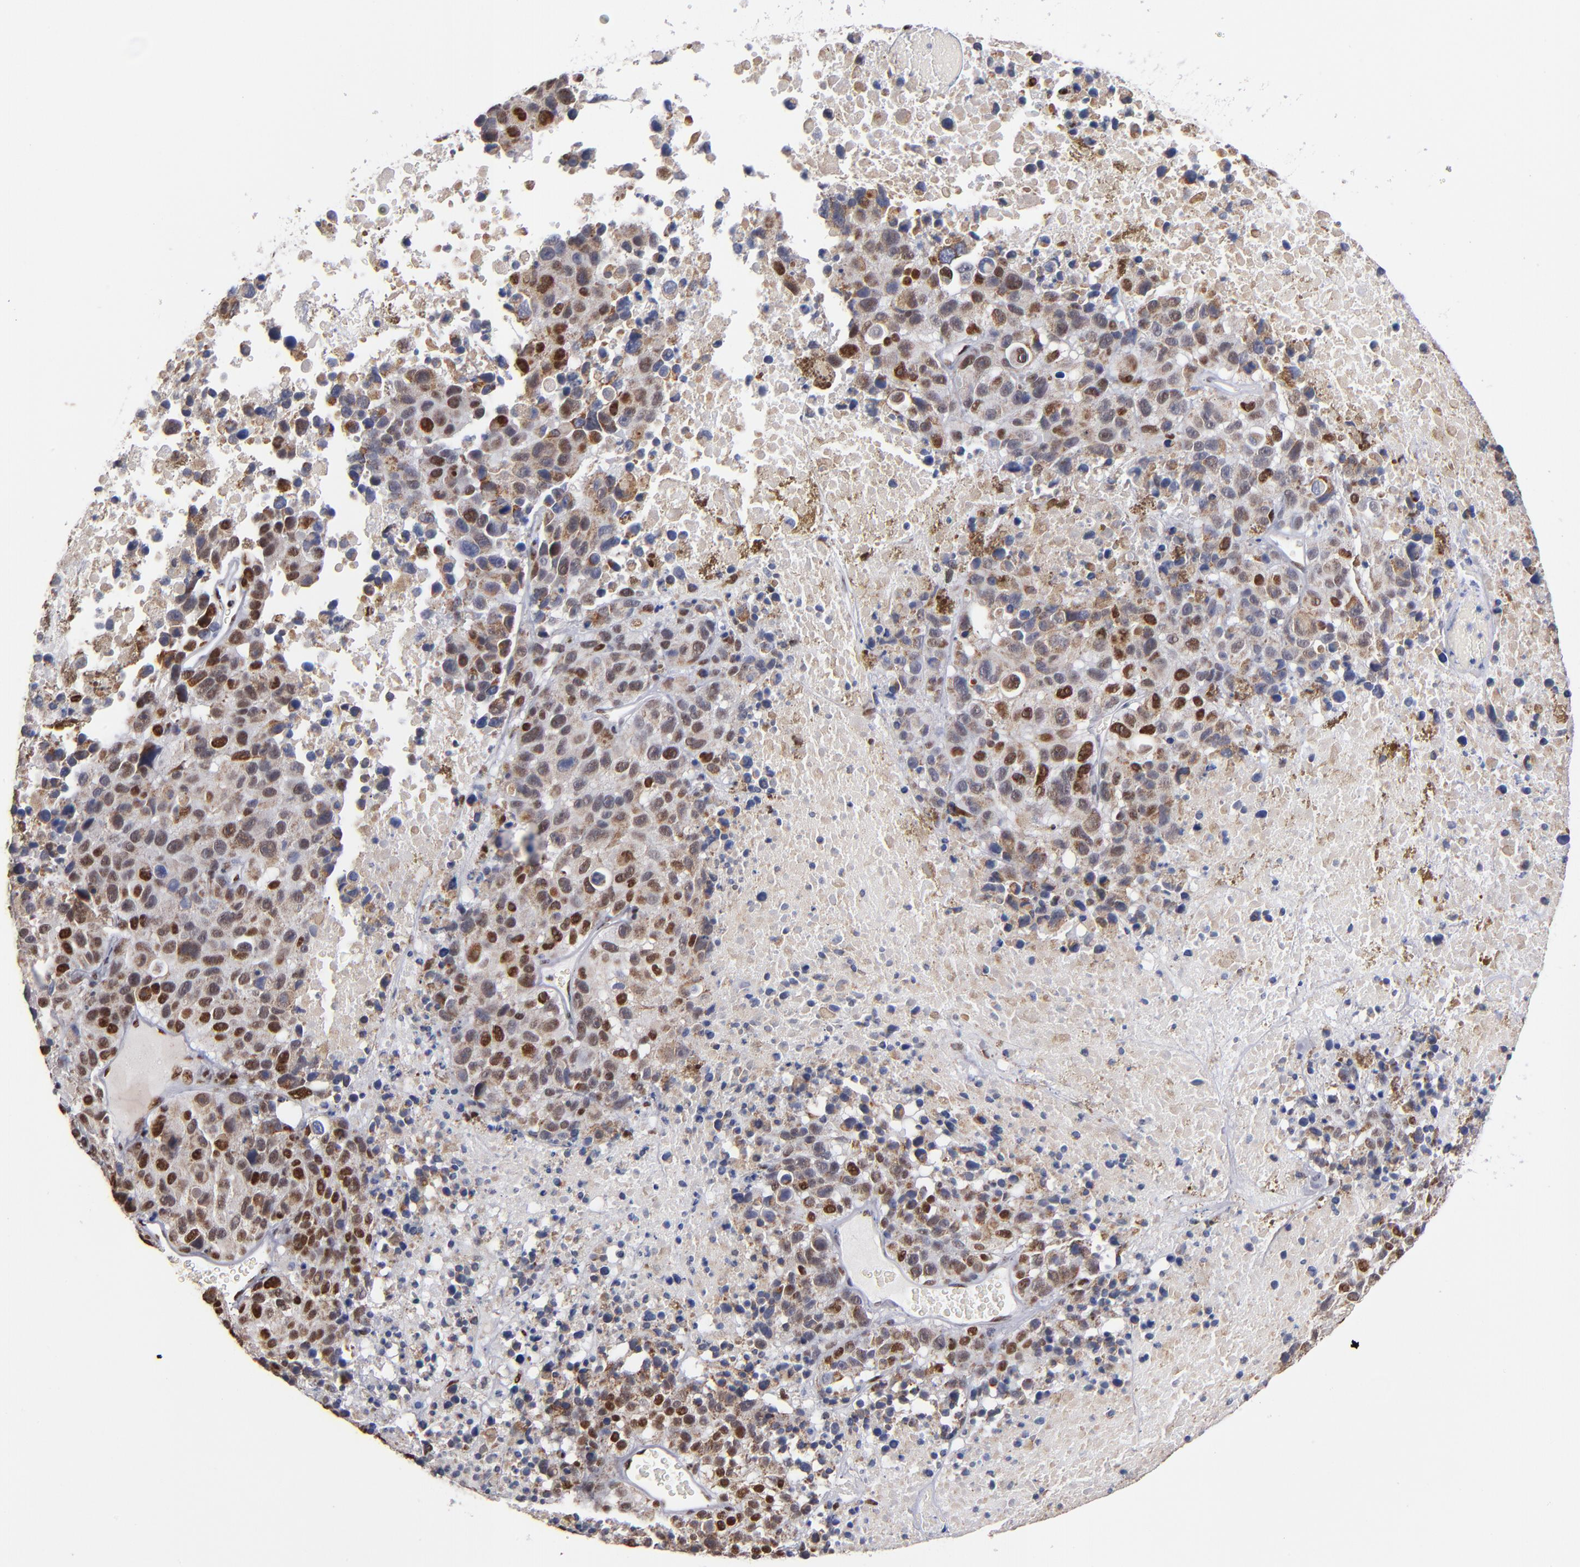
{"staining": {"intensity": "strong", "quantity": ">75%", "location": "nuclear"}, "tissue": "melanoma", "cell_type": "Tumor cells", "image_type": "cancer", "snomed": [{"axis": "morphology", "description": "Malignant melanoma, Metastatic site"}, {"axis": "topography", "description": "Cerebral cortex"}], "caption": "Tumor cells exhibit high levels of strong nuclear expression in about >75% of cells in human melanoma.", "gene": "MN1", "patient": {"sex": "female", "age": 52}}